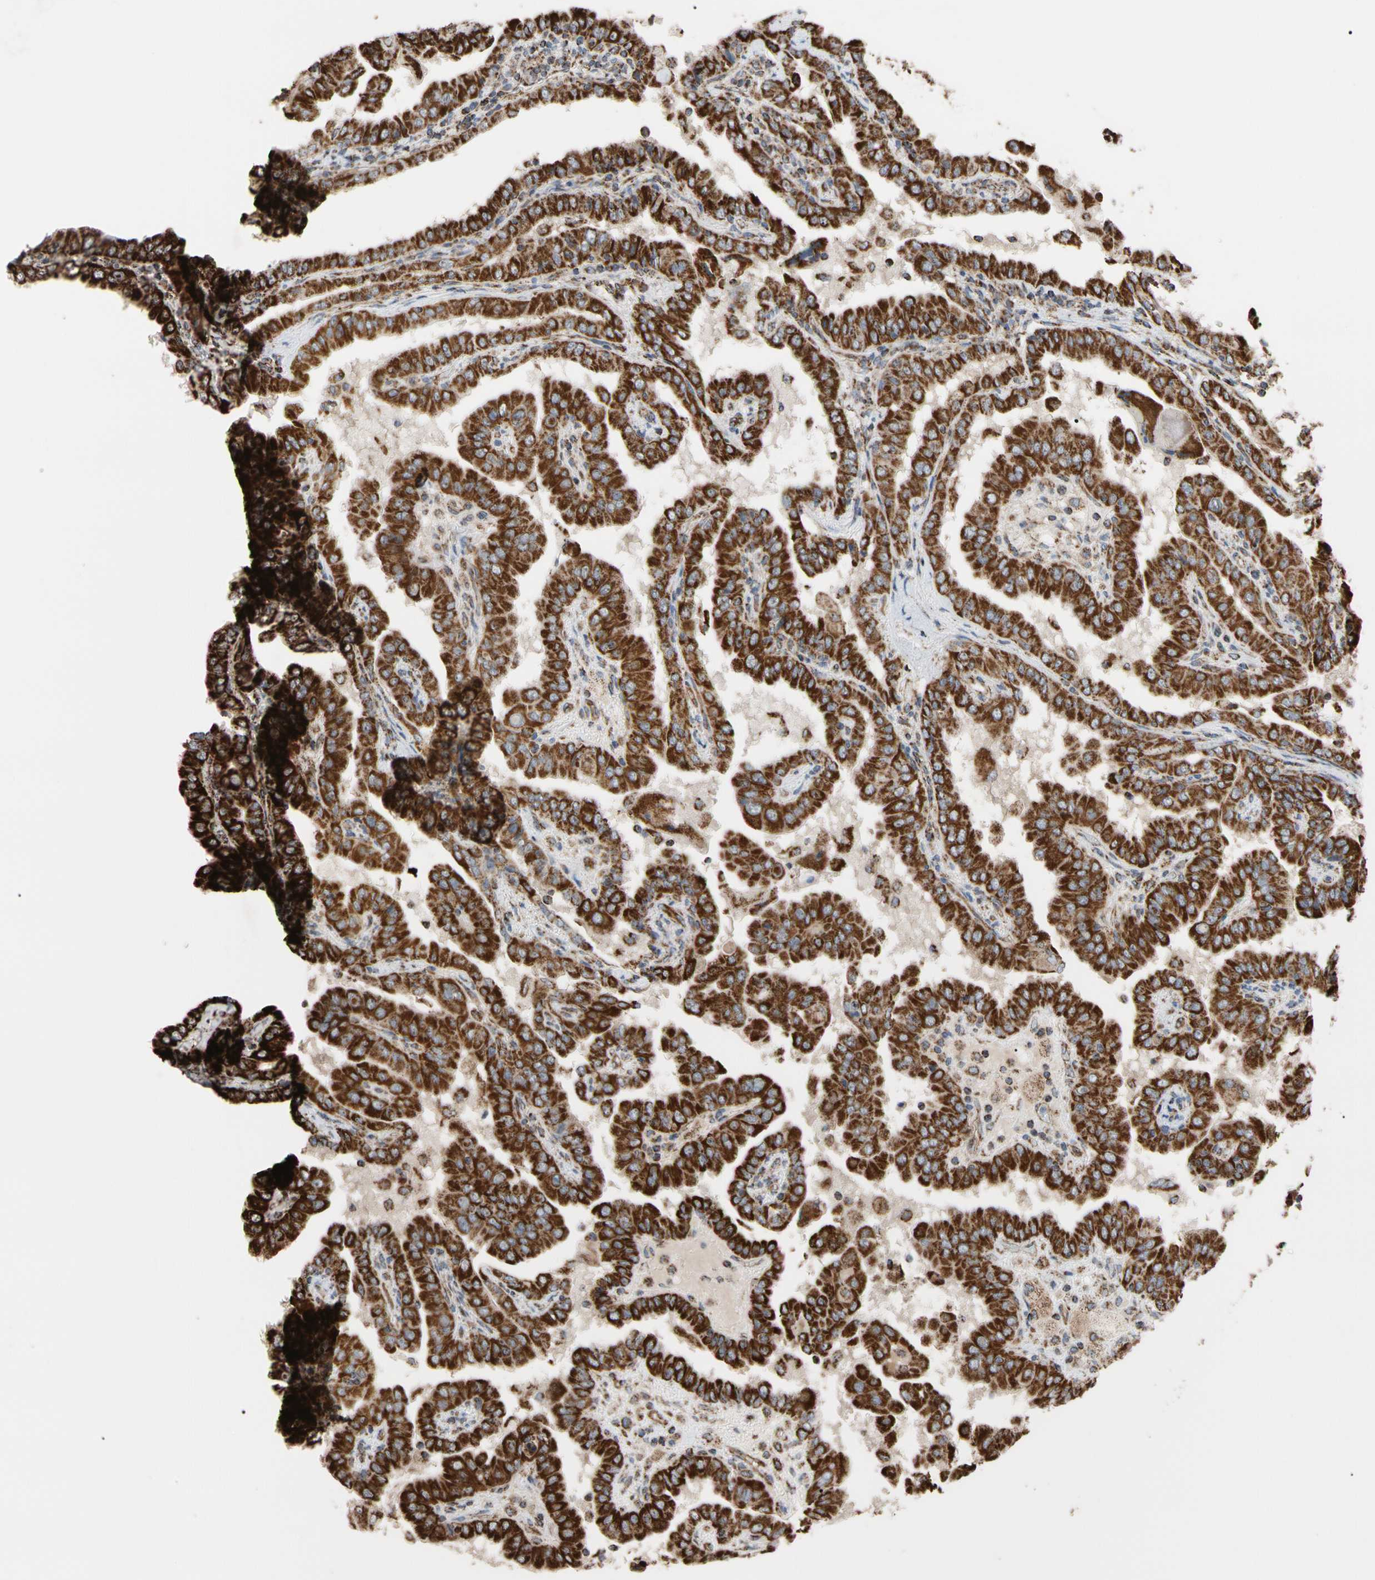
{"staining": {"intensity": "strong", "quantity": ">75%", "location": "cytoplasmic/membranous"}, "tissue": "thyroid cancer", "cell_type": "Tumor cells", "image_type": "cancer", "snomed": [{"axis": "morphology", "description": "Papillary adenocarcinoma, NOS"}, {"axis": "topography", "description": "Thyroid gland"}], "caption": "Thyroid papillary adenocarcinoma stained with DAB (3,3'-diaminobenzidine) immunohistochemistry (IHC) displays high levels of strong cytoplasmic/membranous positivity in approximately >75% of tumor cells.", "gene": "FAM110B", "patient": {"sex": "male", "age": 33}}